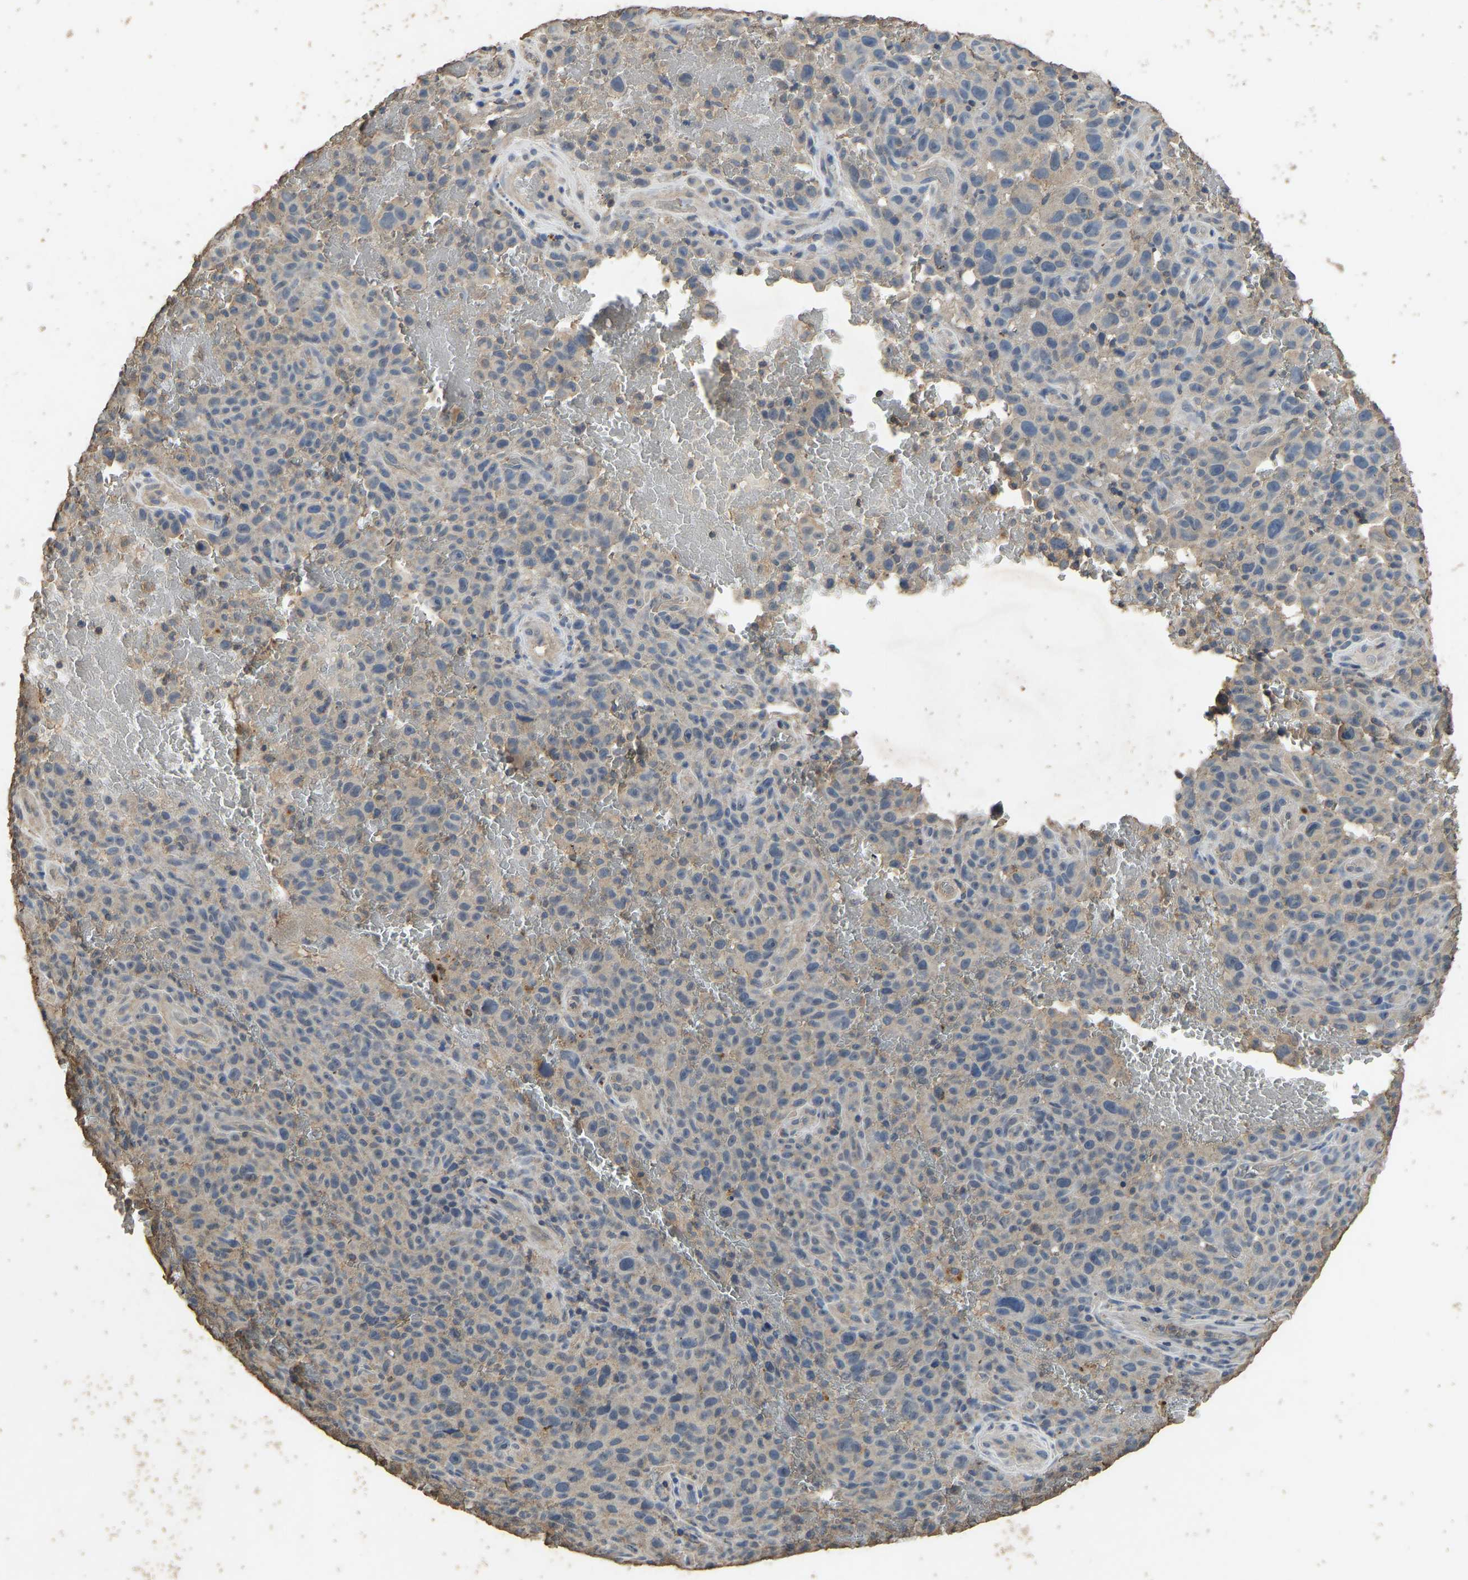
{"staining": {"intensity": "negative", "quantity": "none", "location": "none"}, "tissue": "melanoma", "cell_type": "Tumor cells", "image_type": "cancer", "snomed": [{"axis": "morphology", "description": "Malignant melanoma, NOS"}, {"axis": "topography", "description": "Skin"}], "caption": "High magnification brightfield microscopy of melanoma stained with DAB (brown) and counterstained with hematoxylin (blue): tumor cells show no significant expression. (Brightfield microscopy of DAB (3,3'-diaminobenzidine) immunohistochemistry at high magnification).", "gene": "CIDEC", "patient": {"sex": "female", "age": 82}}